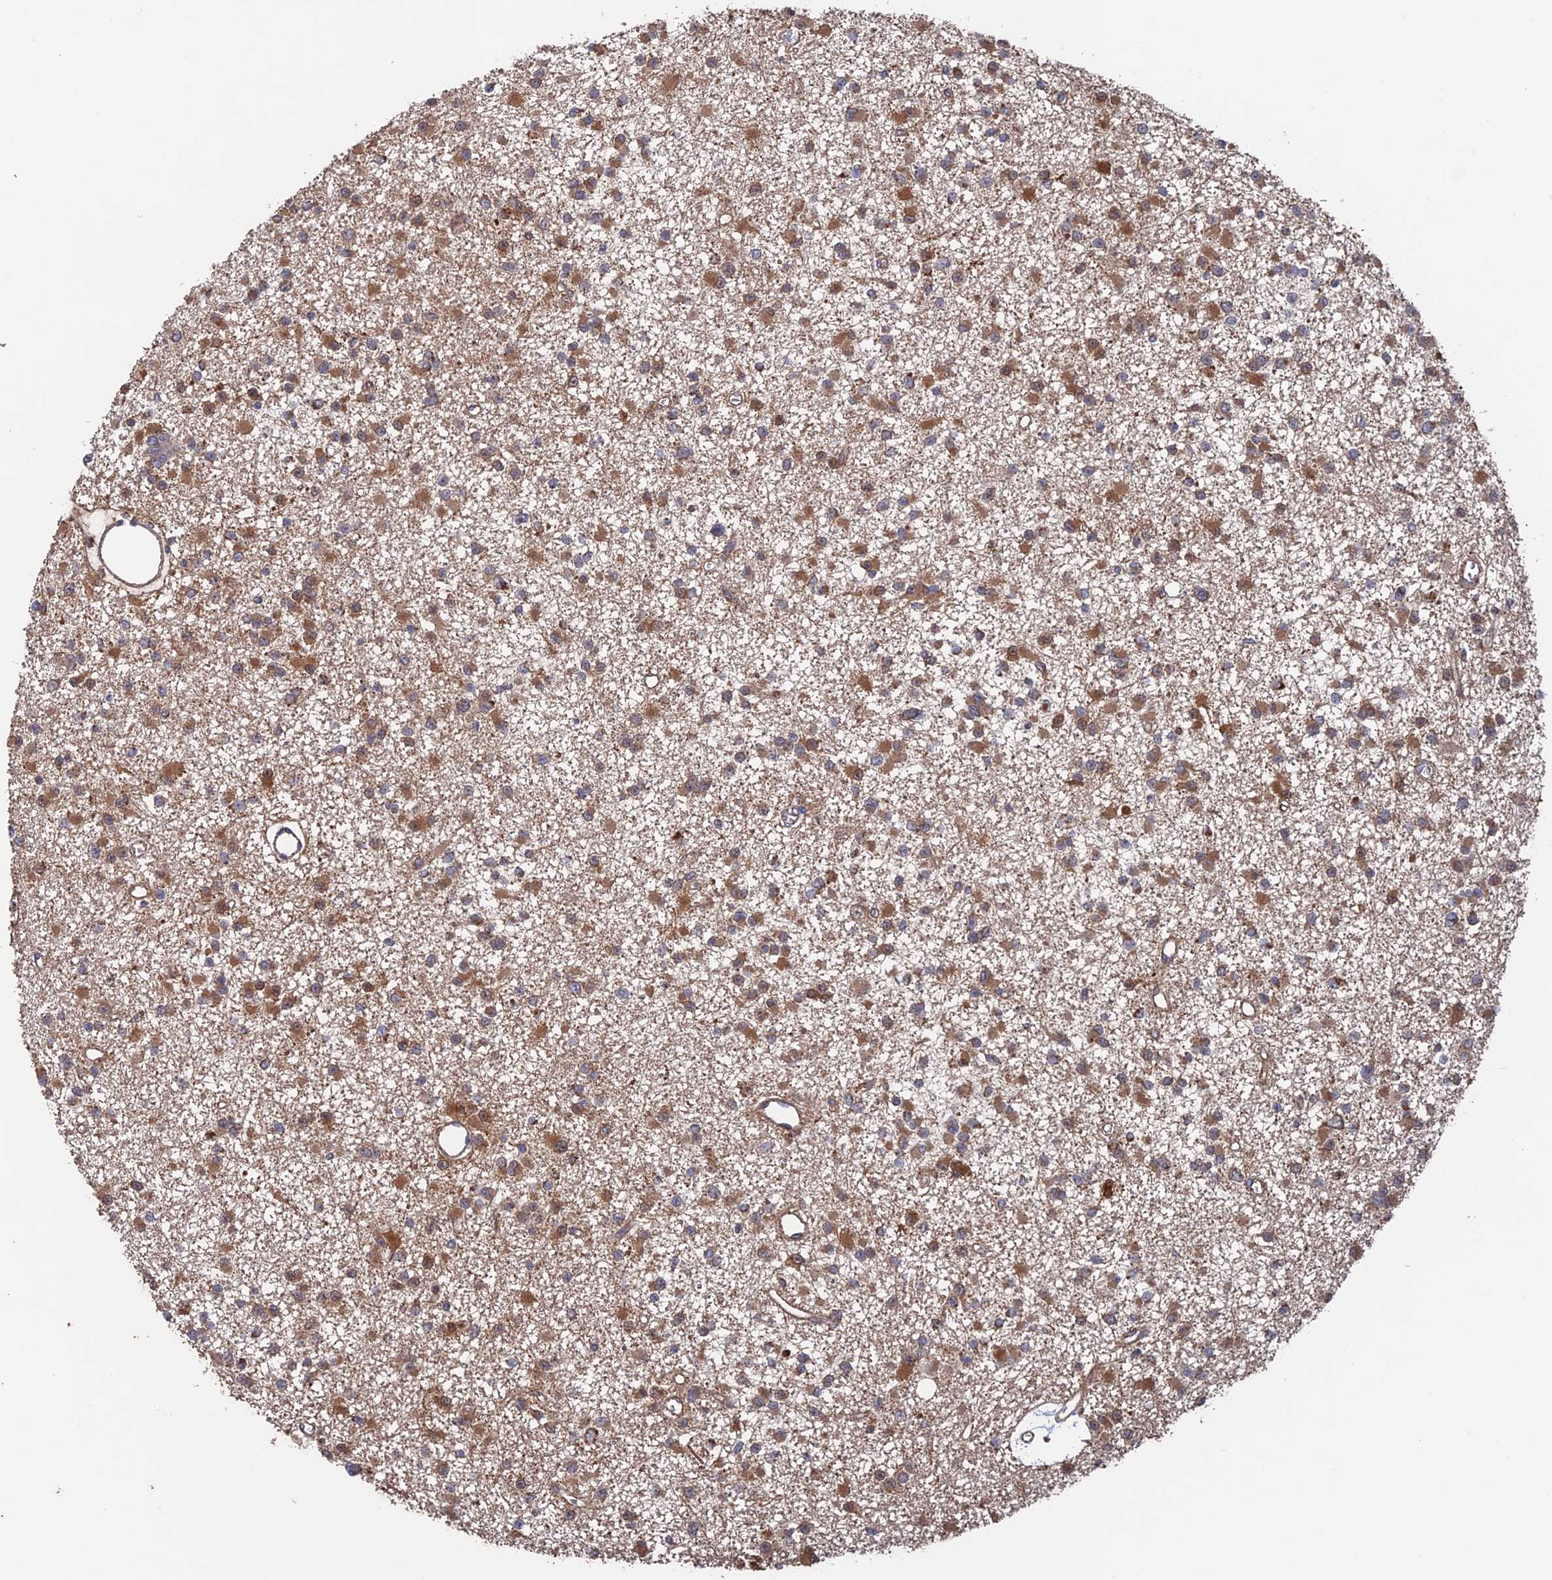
{"staining": {"intensity": "moderate", "quantity": ">75%", "location": "cytoplasmic/membranous"}, "tissue": "glioma", "cell_type": "Tumor cells", "image_type": "cancer", "snomed": [{"axis": "morphology", "description": "Glioma, malignant, Low grade"}, {"axis": "topography", "description": "Brain"}], "caption": "DAB immunohistochemical staining of human malignant glioma (low-grade) demonstrates moderate cytoplasmic/membranous protein staining in approximately >75% of tumor cells. (Brightfield microscopy of DAB IHC at high magnification).", "gene": "DTYMK", "patient": {"sex": "female", "age": 22}}